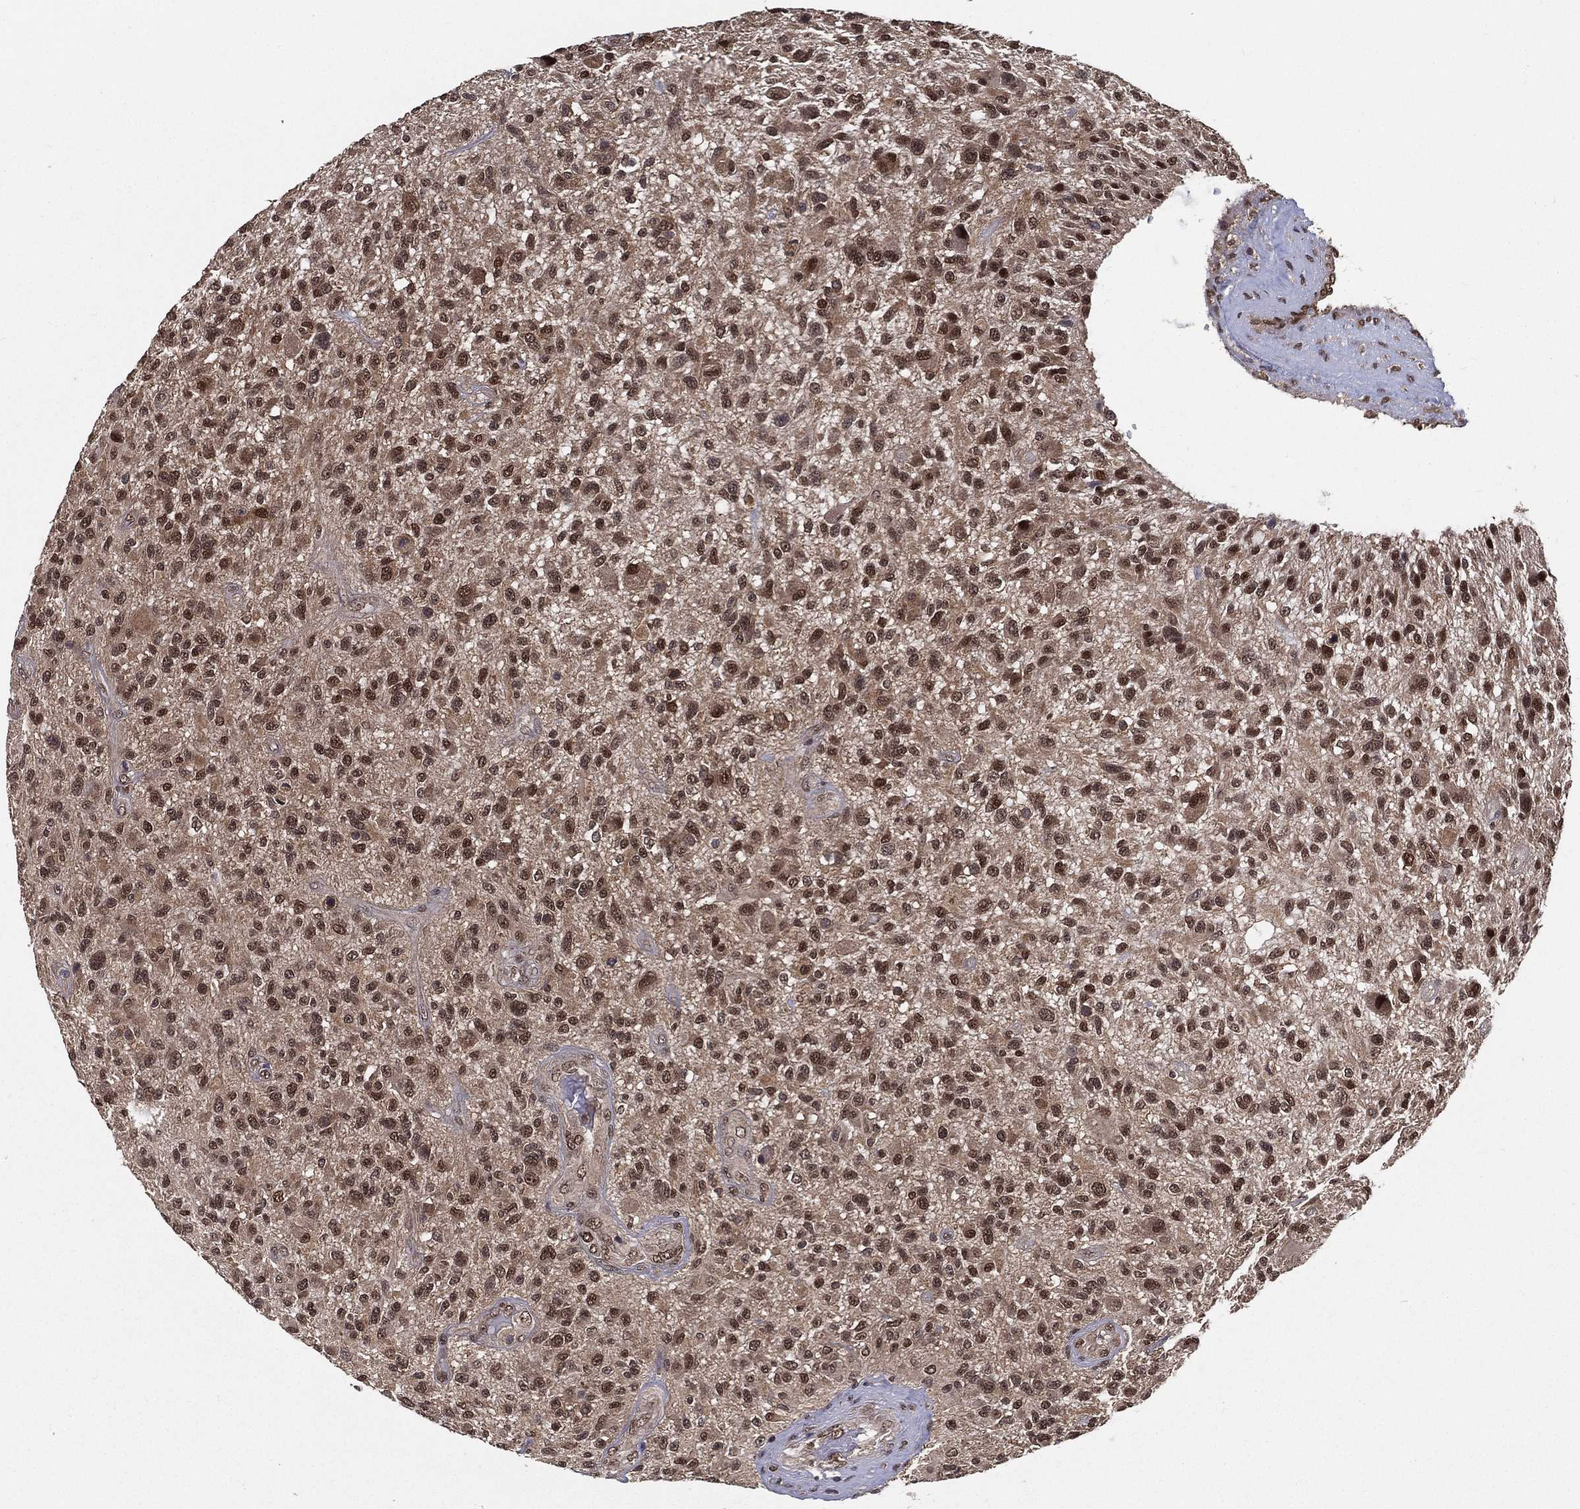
{"staining": {"intensity": "strong", "quantity": "25%-75%", "location": "nuclear"}, "tissue": "glioma", "cell_type": "Tumor cells", "image_type": "cancer", "snomed": [{"axis": "morphology", "description": "Glioma, malignant, High grade"}, {"axis": "topography", "description": "Brain"}], "caption": "IHC image of neoplastic tissue: high-grade glioma (malignant) stained using immunohistochemistry reveals high levels of strong protein expression localized specifically in the nuclear of tumor cells, appearing as a nuclear brown color.", "gene": "CARM1", "patient": {"sex": "male", "age": 47}}